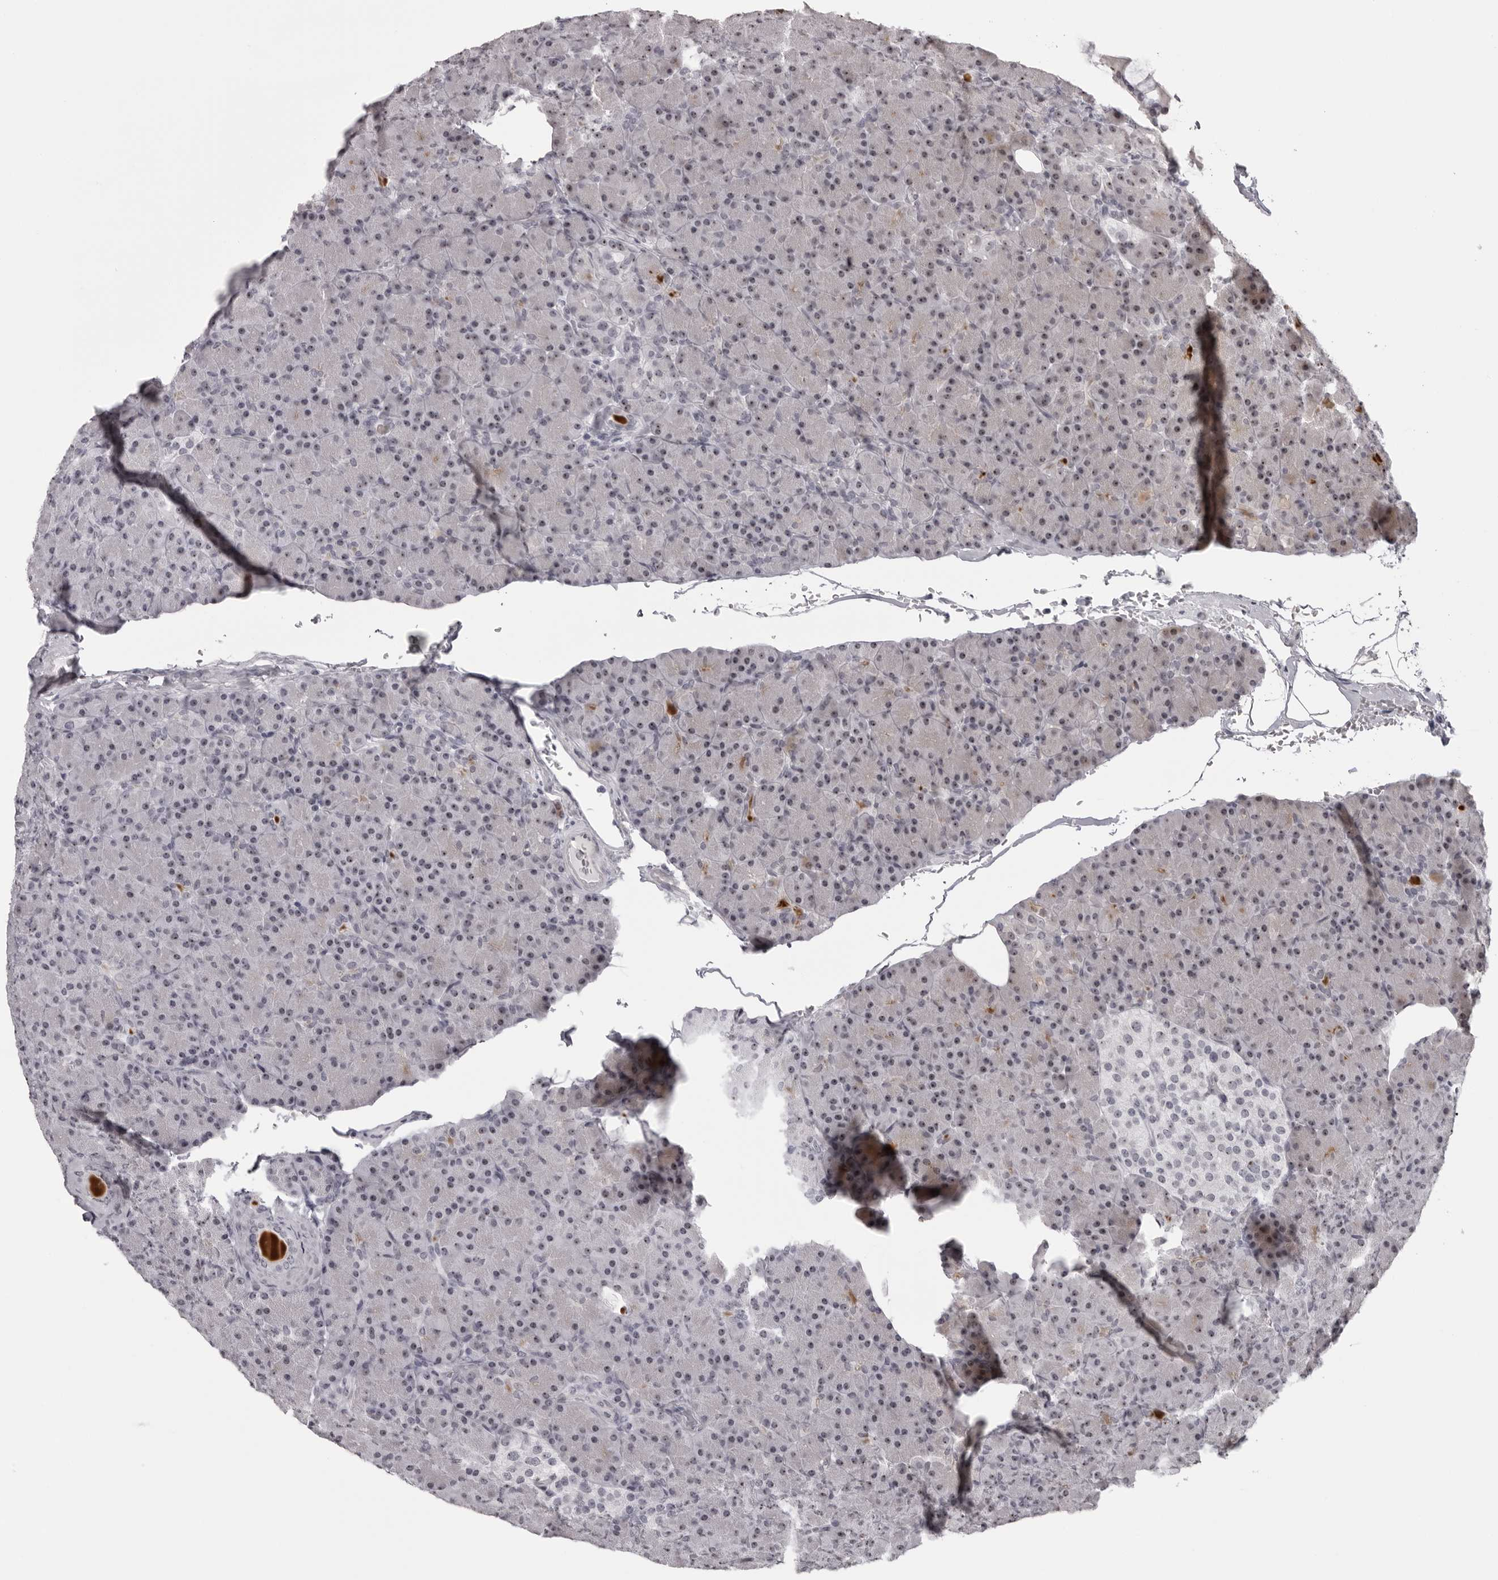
{"staining": {"intensity": "moderate", "quantity": "25%-75%", "location": "nuclear"}, "tissue": "pancreas", "cell_type": "Exocrine glandular cells", "image_type": "normal", "snomed": [{"axis": "morphology", "description": "Normal tissue, NOS"}, {"axis": "topography", "description": "Pancreas"}], "caption": "Immunohistochemical staining of benign human pancreas reveals moderate nuclear protein expression in about 25%-75% of exocrine glandular cells.", "gene": "HELZ", "patient": {"sex": "female", "age": 43}}